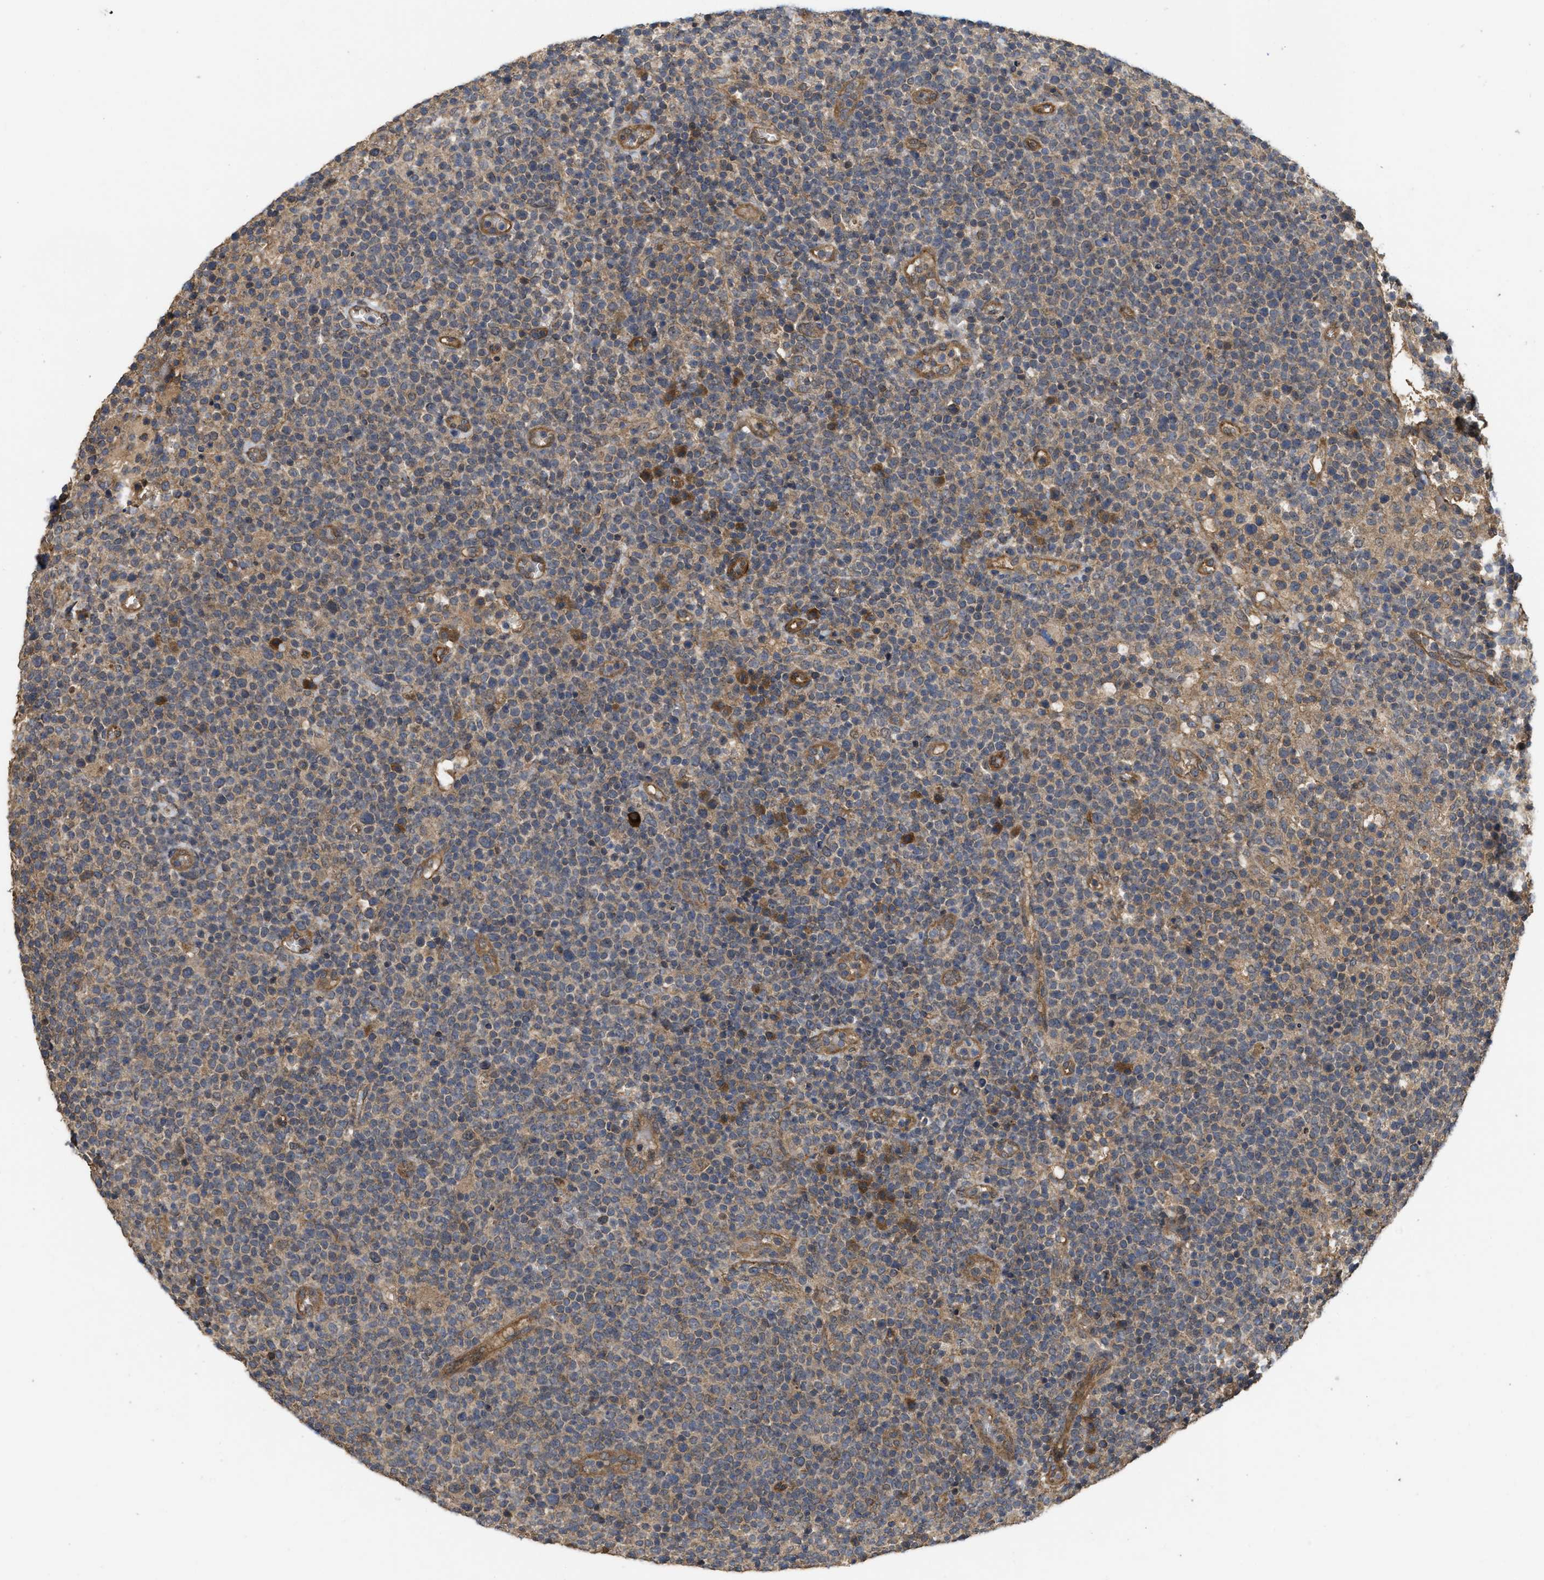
{"staining": {"intensity": "weak", "quantity": "25%-75%", "location": "cytoplasmic/membranous"}, "tissue": "lymphoma", "cell_type": "Tumor cells", "image_type": "cancer", "snomed": [{"axis": "morphology", "description": "Malignant lymphoma, non-Hodgkin's type, High grade"}, {"axis": "topography", "description": "Lymph node"}], "caption": "An image of human high-grade malignant lymphoma, non-Hodgkin's type stained for a protein demonstrates weak cytoplasmic/membranous brown staining in tumor cells.", "gene": "FZD6", "patient": {"sex": "male", "age": 61}}